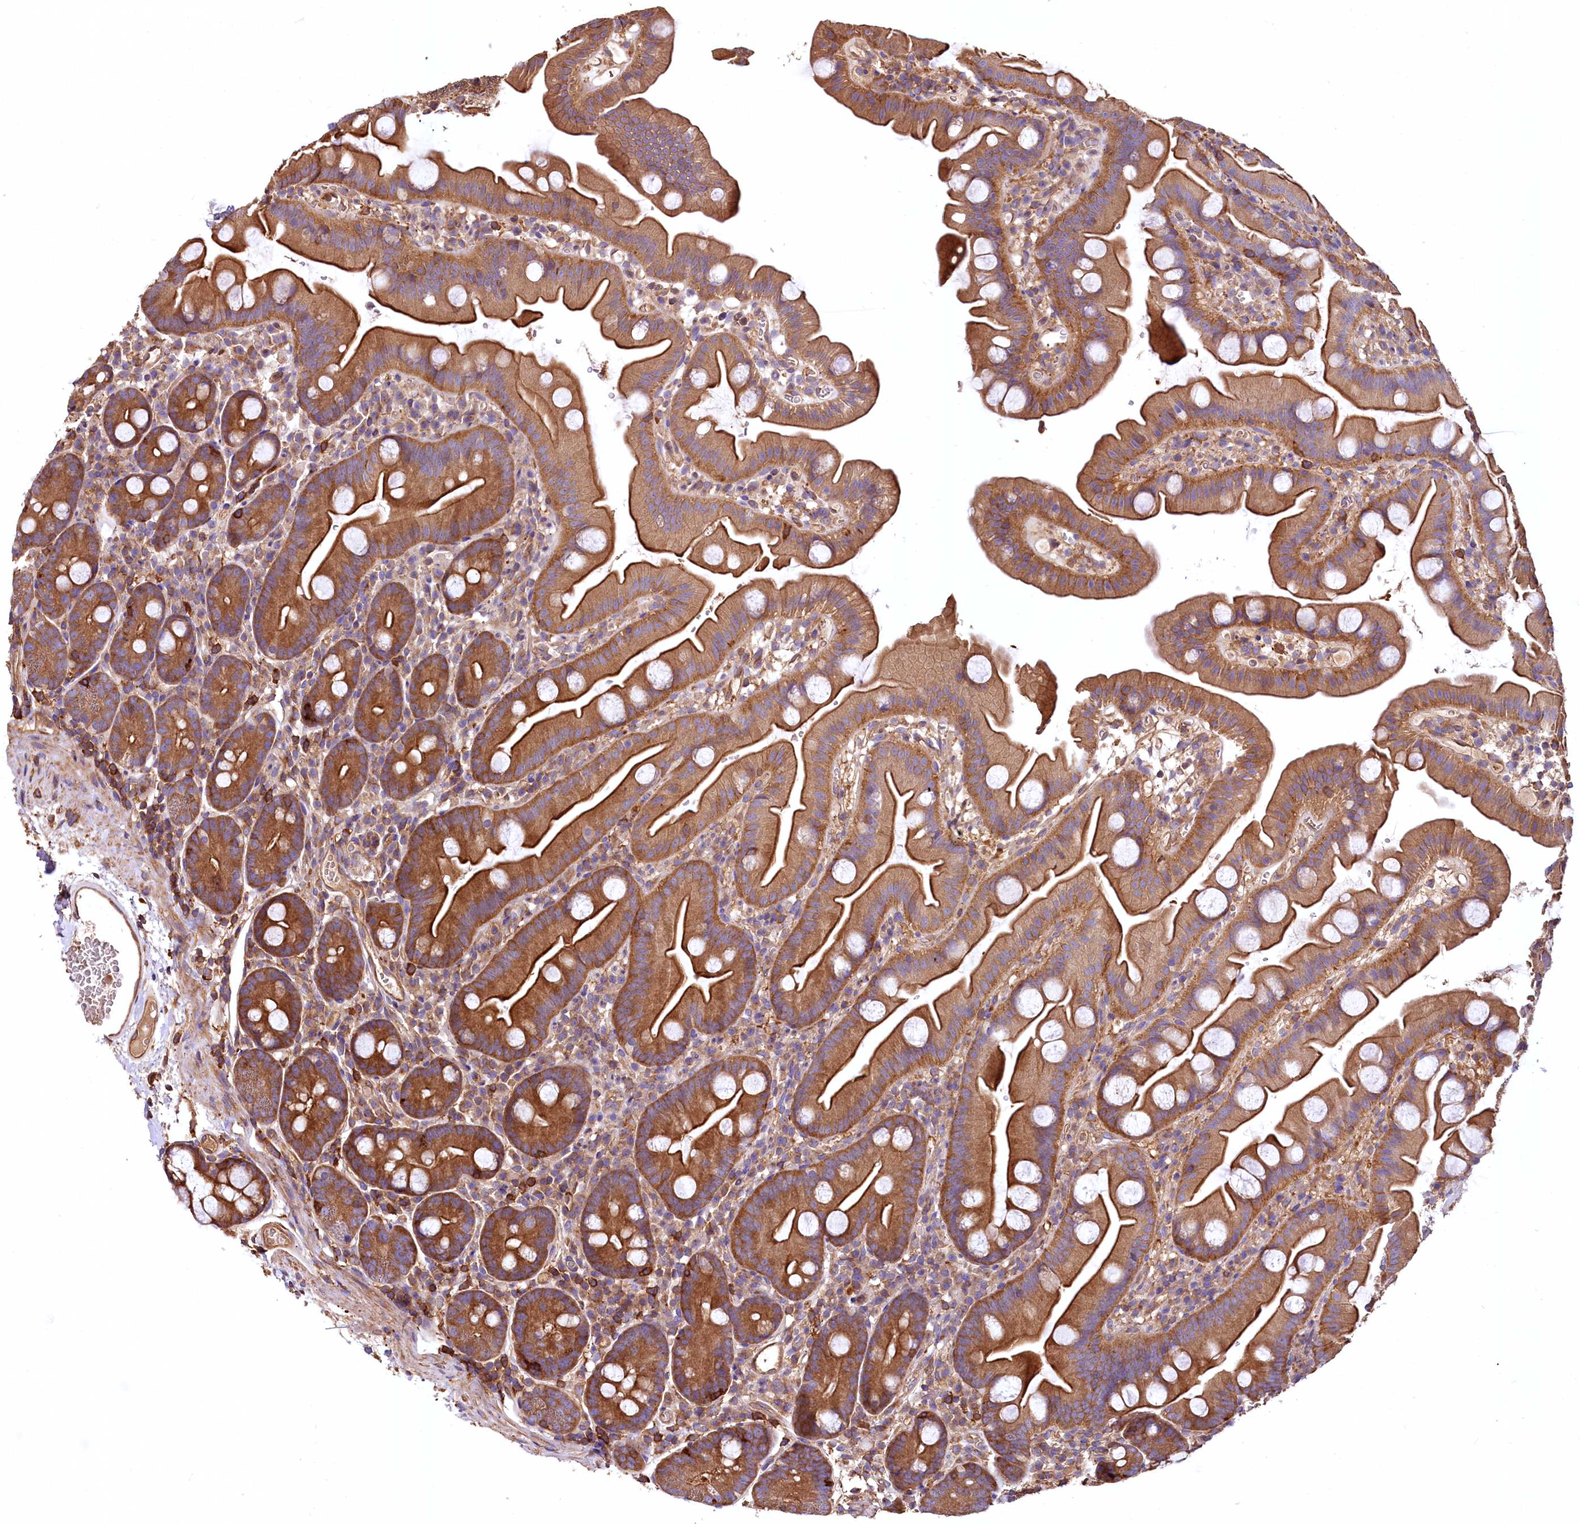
{"staining": {"intensity": "moderate", "quantity": ">75%", "location": "cytoplasmic/membranous"}, "tissue": "small intestine", "cell_type": "Glandular cells", "image_type": "normal", "snomed": [{"axis": "morphology", "description": "Normal tissue, NOS"}, {"axis": "topography", "description": "Small intestine"}], "caption": "A photomicrograph showing moderate cytoplasmic/membranous positivity in about >75% of glandular cells in benign small intestine, as visualized by brown immunohistochemical staining.", "gene": "RARS2", "patient": {"sex": "female", "age": 68}}